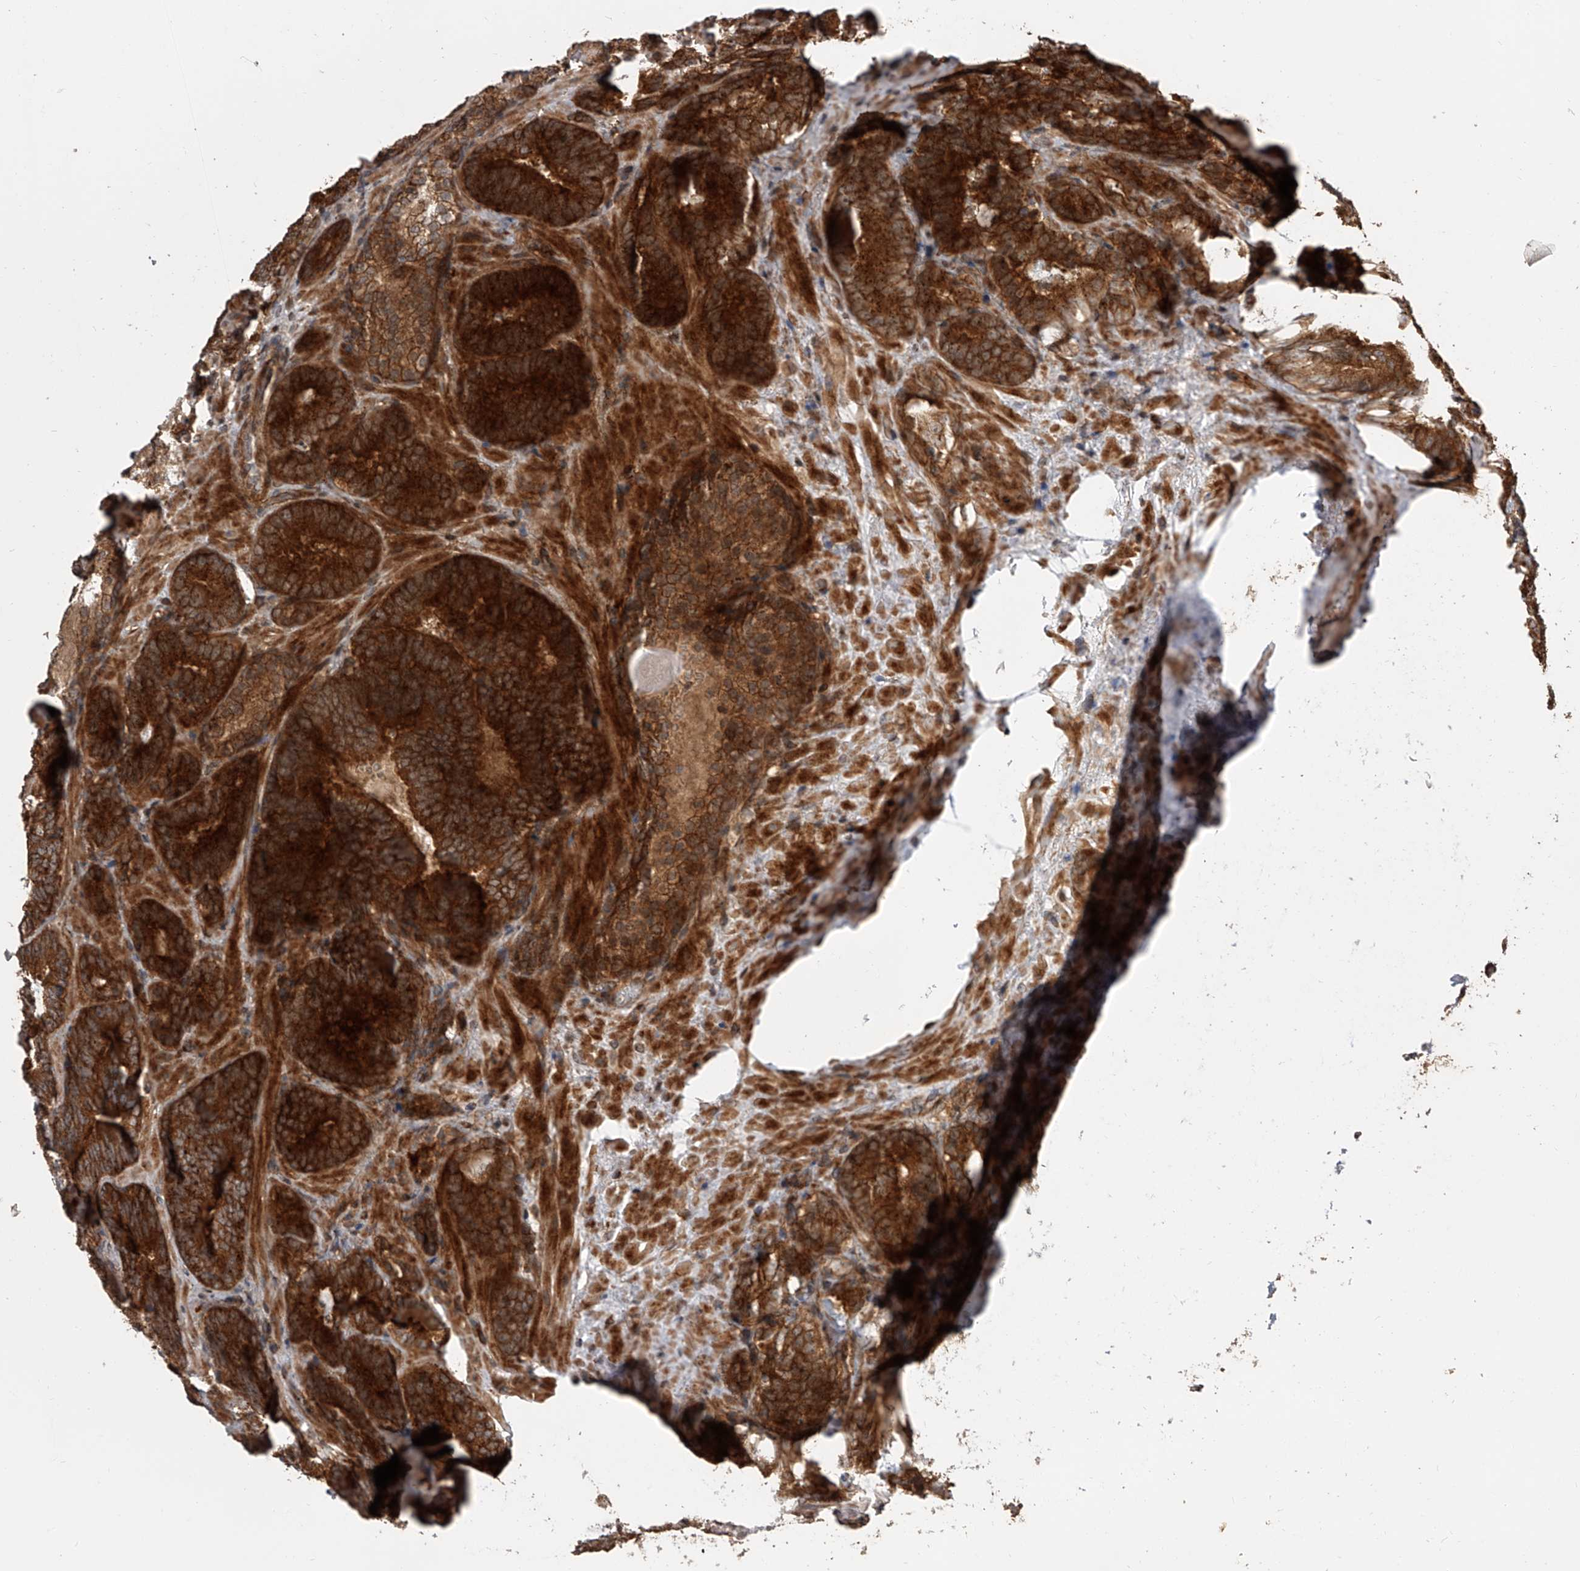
{"staining": {"intensity": "strong", "quantity": ">75%", "location": "cytoplasmic/membranous"}, "tissue": "prostate cancer", "cell_type": "Tumor cells", "image_type": "cancer", "snomed": [{"axis": "morphology", "description": "Adenocarcinoma, High grade"}, {"axis": "topography", "description": "Prostate"}], "caption": "Prostate cancer (high-grade adenocarcinoma) tissue exhibits strong cytoplasmic/membranous positivity in approximately >75% of tumor cells", "gene": "USP47", "patient": {"sex": "male", "age": 66}}